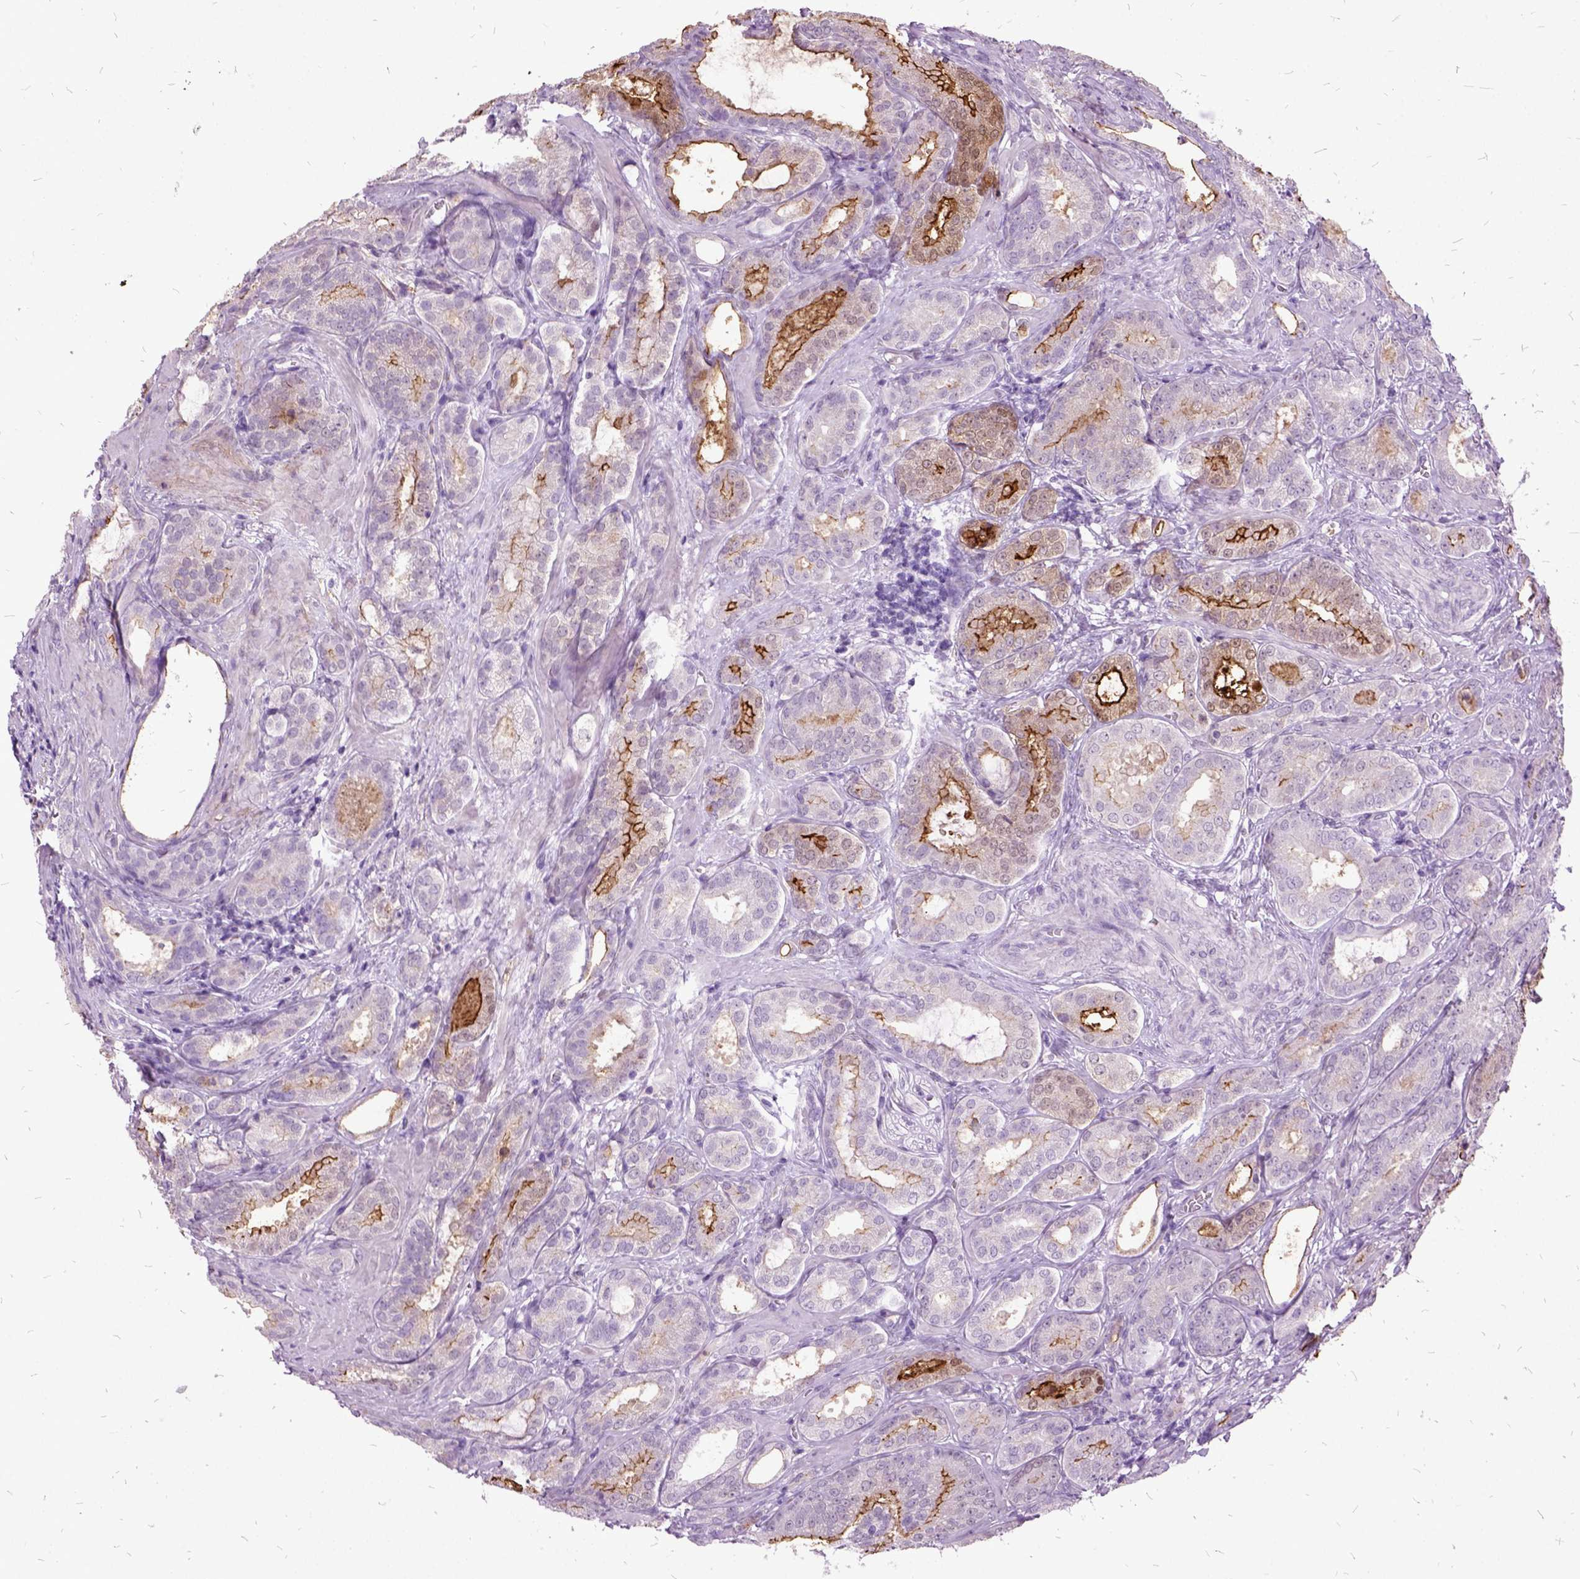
{"staining": {"intensity": "strong", "quantity": ">75%", "location": "cytoplasmic/membranous"}, "tissue": "prostate cancer", "cell_type": "Tumor cells", "image_type": "cancer", "snomed": [{"axis": "morphology", "description": "Adenocarcinoma, High grade"}, {"axis": "topography", "description": "Prostate"}], "caption": "Protein expression analysis of prostate high-grade adenocarcinoma displays strong cytoplasmic/membranous expression in approximately >75% of tumor cells. The protein is stained brown, and the nuclei are stained in blue (DAB IHC with brightfield microscopy, high magnification).", "gene": "MME", "patient": {"sex": "male", "age": 64}}